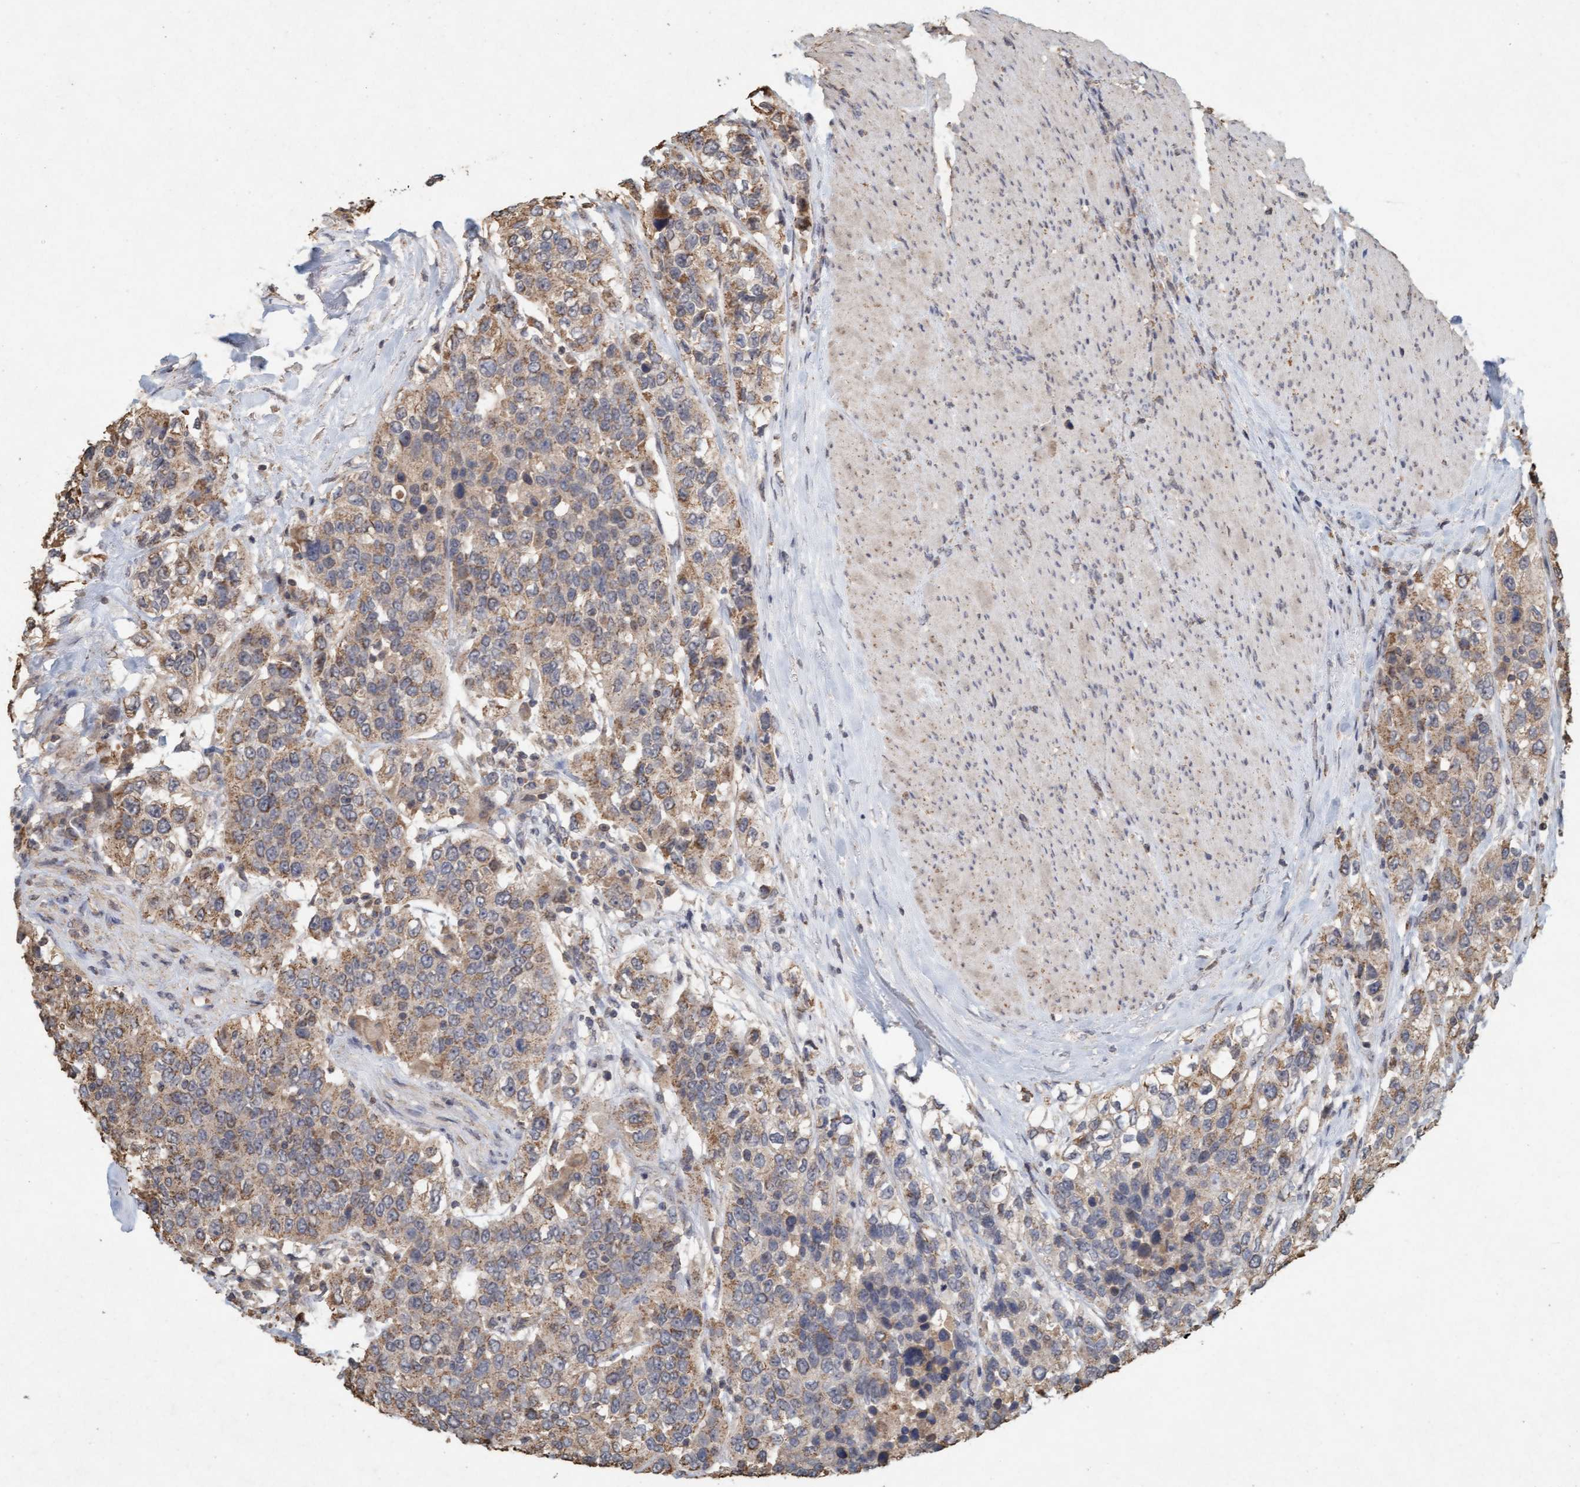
{"staining": {"intensity": "weak", "quantity": ">75%", "location": "cytoplasmic/membranous"}, "tissue": "urothelial cancer", "cell_type": "Tumor cells", "image_type": "cancer", "snomed": [{"axis": "morphology", "description": "Urothelial carcinoma, High grade"}, {"axis": "topography", "description": "Urinary bladder"}], "caption": "Urothelial cancer was stained to show a protein in brown. There is low levels of weak cytoplasmic/membranous positivity in approximately >75% of tumor cells. The protein of interest is stained brown, and the nuclei are stained in blue (DAB (3,3'-diaminobenzidine) IHC with brightfield microscopy, high magnification).", "gene": "VSIG8", "patient": {"sex": "female", "age": 80}}